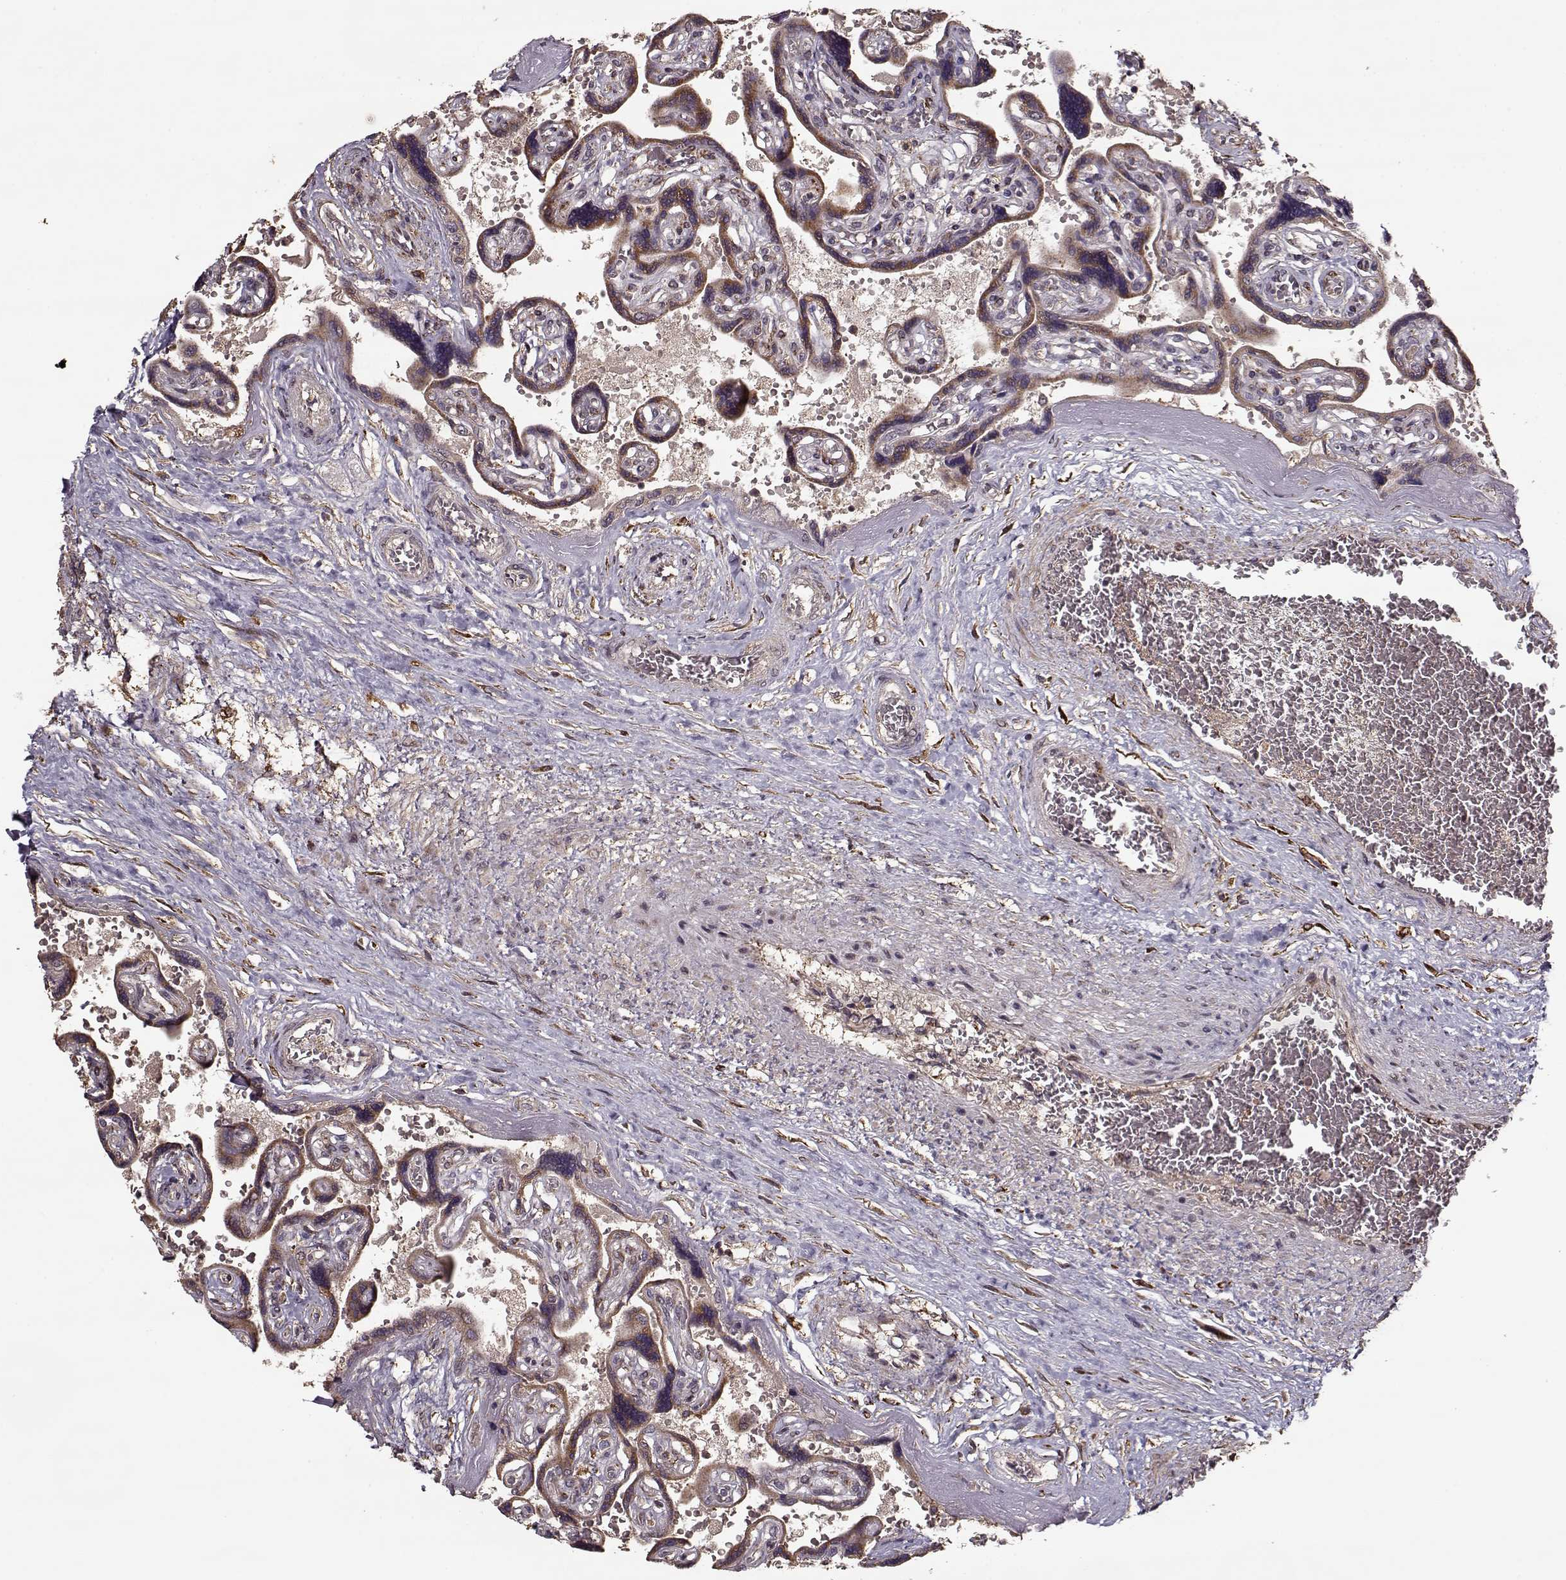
{"staining": {"intensity": "moderate", "quantity": ">75%", "location": "cytoplasmic/membranous"}, "tissue": "placenta", "cell_type": "Decidual cells", "image_type": "normal", "snomed": [{"axis": "morphology", "description": "Normal tissue, NOS"}, {"axis": "topography", "description": "Placenta"}], "caption": "IHC photomicrograph of benign placenta: human placenta stained using immunohistochemistry (IHC) displays medium levels of moderate protein expression localized specifically in the cytoplasmic/membranous of decidual cells, appearing as a cytoplasmic/membranous brown color.", "gene": "IMMP1L", "patient": {"sex": "female", "age": 32}}